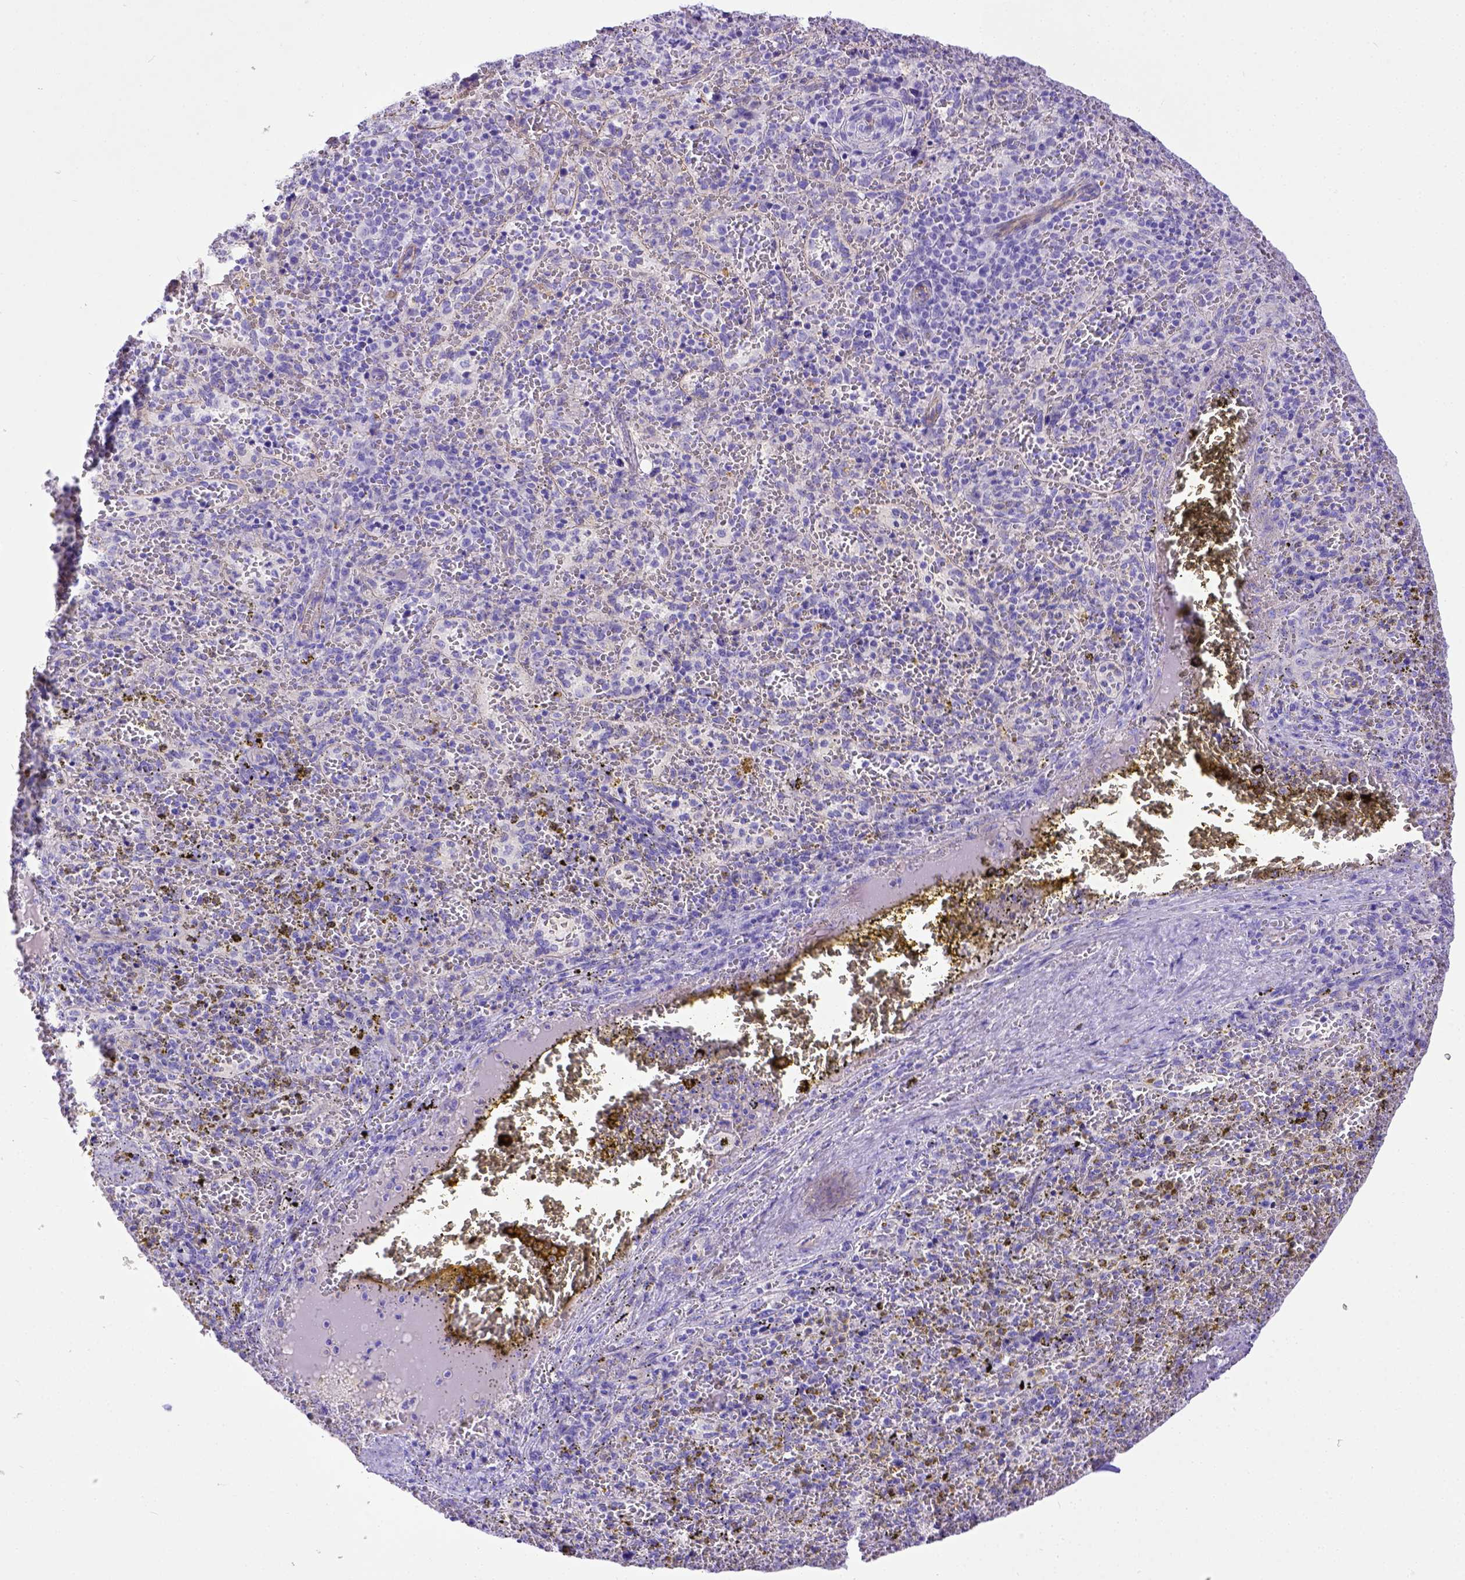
{"staining": {"intensity": "negative", "quantity": "none", "location": "none"}, "tissue": "spleen", "cell_type": "Cells in red pulp", "image_type": "normal", "snomed": [{"axis": "morphology", "description": "Normal tissue, NOS"}, {"axis": "topography", "description": "Spleen"}], "caption": "An immunohistochemistry (IHC) histopathology image of benign spleen is shown. There is no staining in cells in red pulp of spleen. (DAB (3,3'-diaminobenzidine) immunohistochemistry visualized using brightfield microscopy, high magnification).", "gene": "LRRC18", "patient": {"sex": "female", "age": 50}}